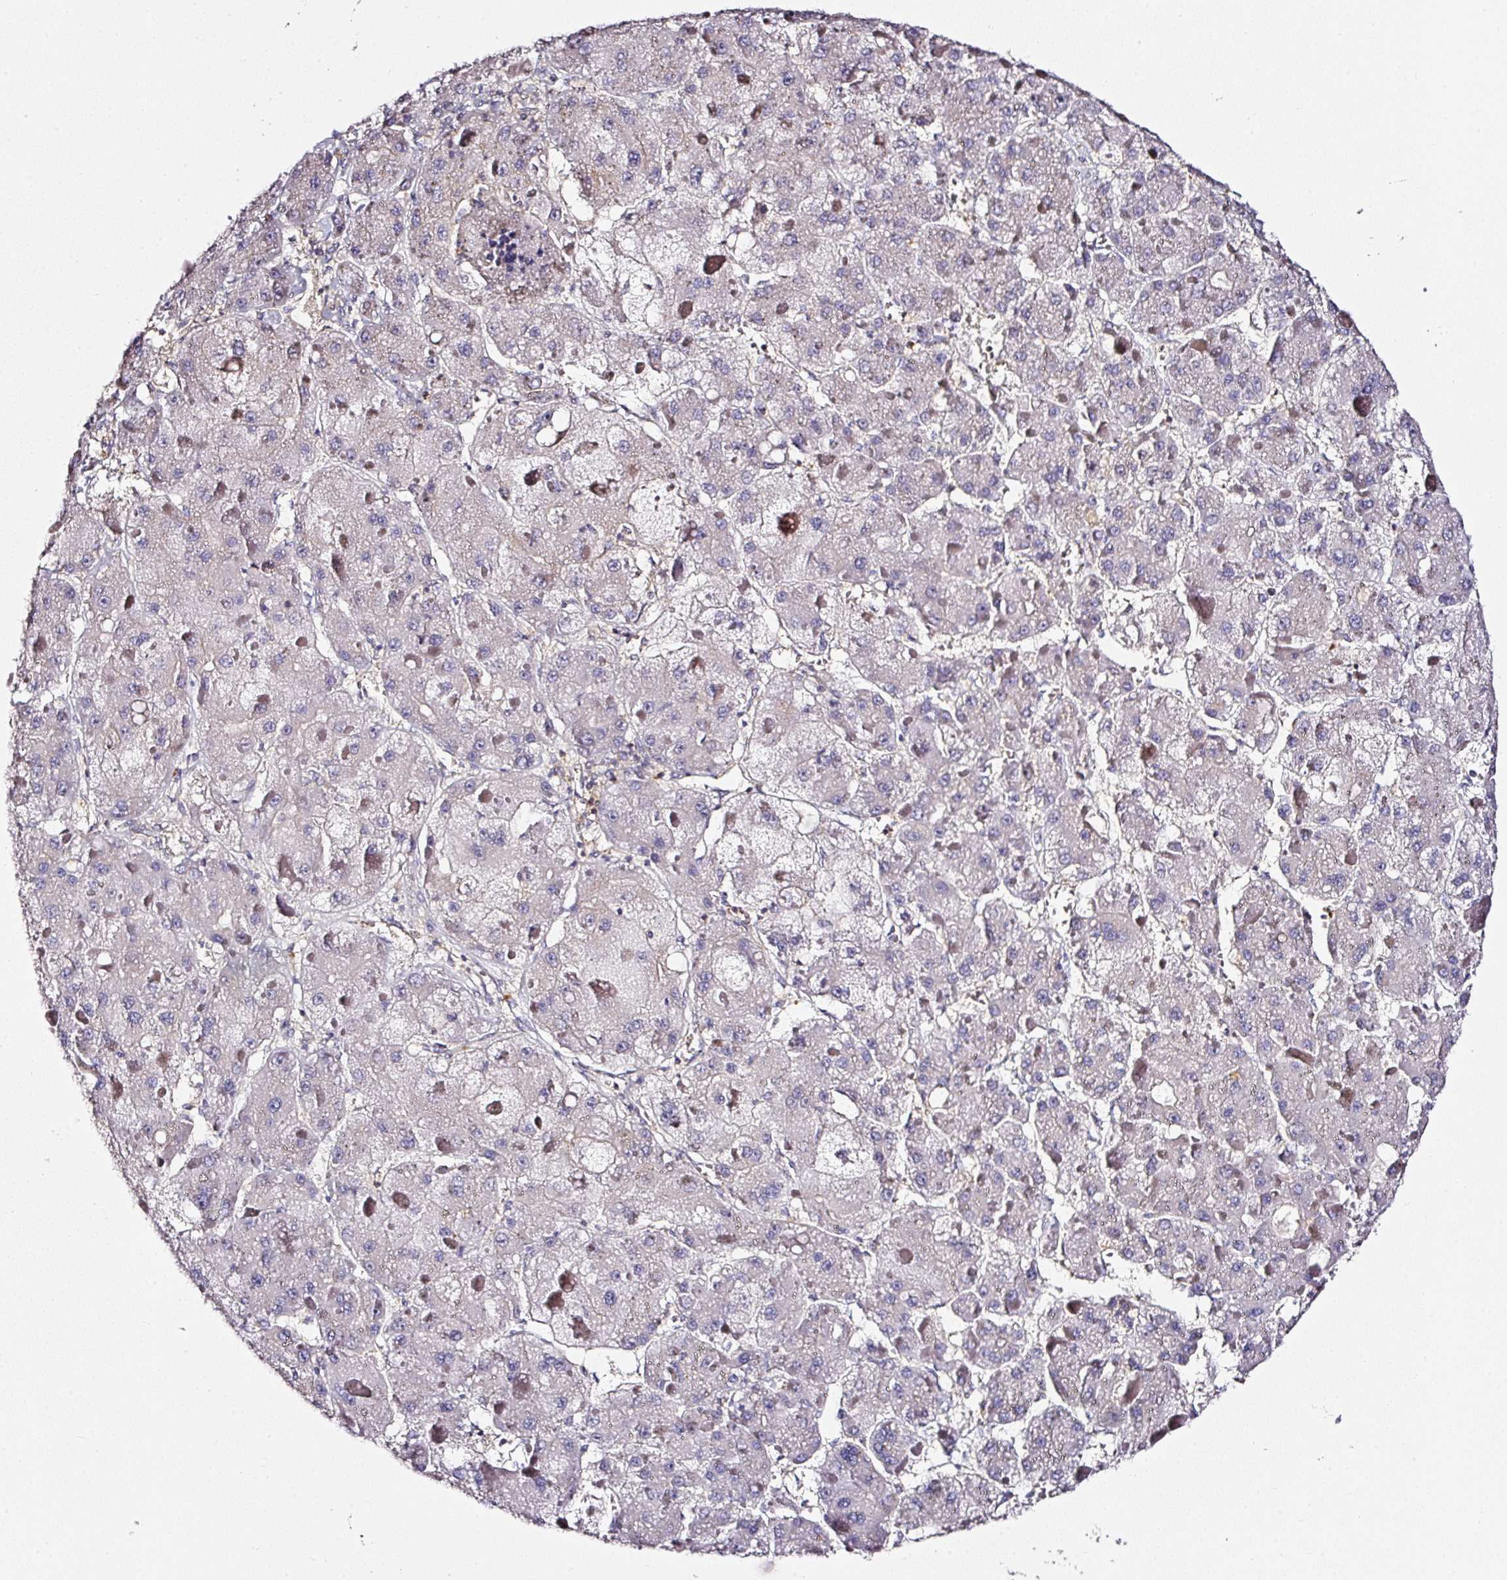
{"staining": {"intensity": "negative", "quantity": "none", "location": "none"}, "tissue": "liver cancer", "cell_type": "Tumor cells", "image_type": "cancer", "snomed": [{"axis": "morphology", "description": "Carcinoma, Hepatocellular, NOS"}, {"axis": "topography", "description": "Liver"}], "caption": "Tumor cells are negative for protein expression in human hepatocellular carcinoma (liver). (DAB immunohistochemistry (IHC) with hematoxylin counter stain).", "gene": "CD47", "patient": {"sex": "female", "age": 73}}